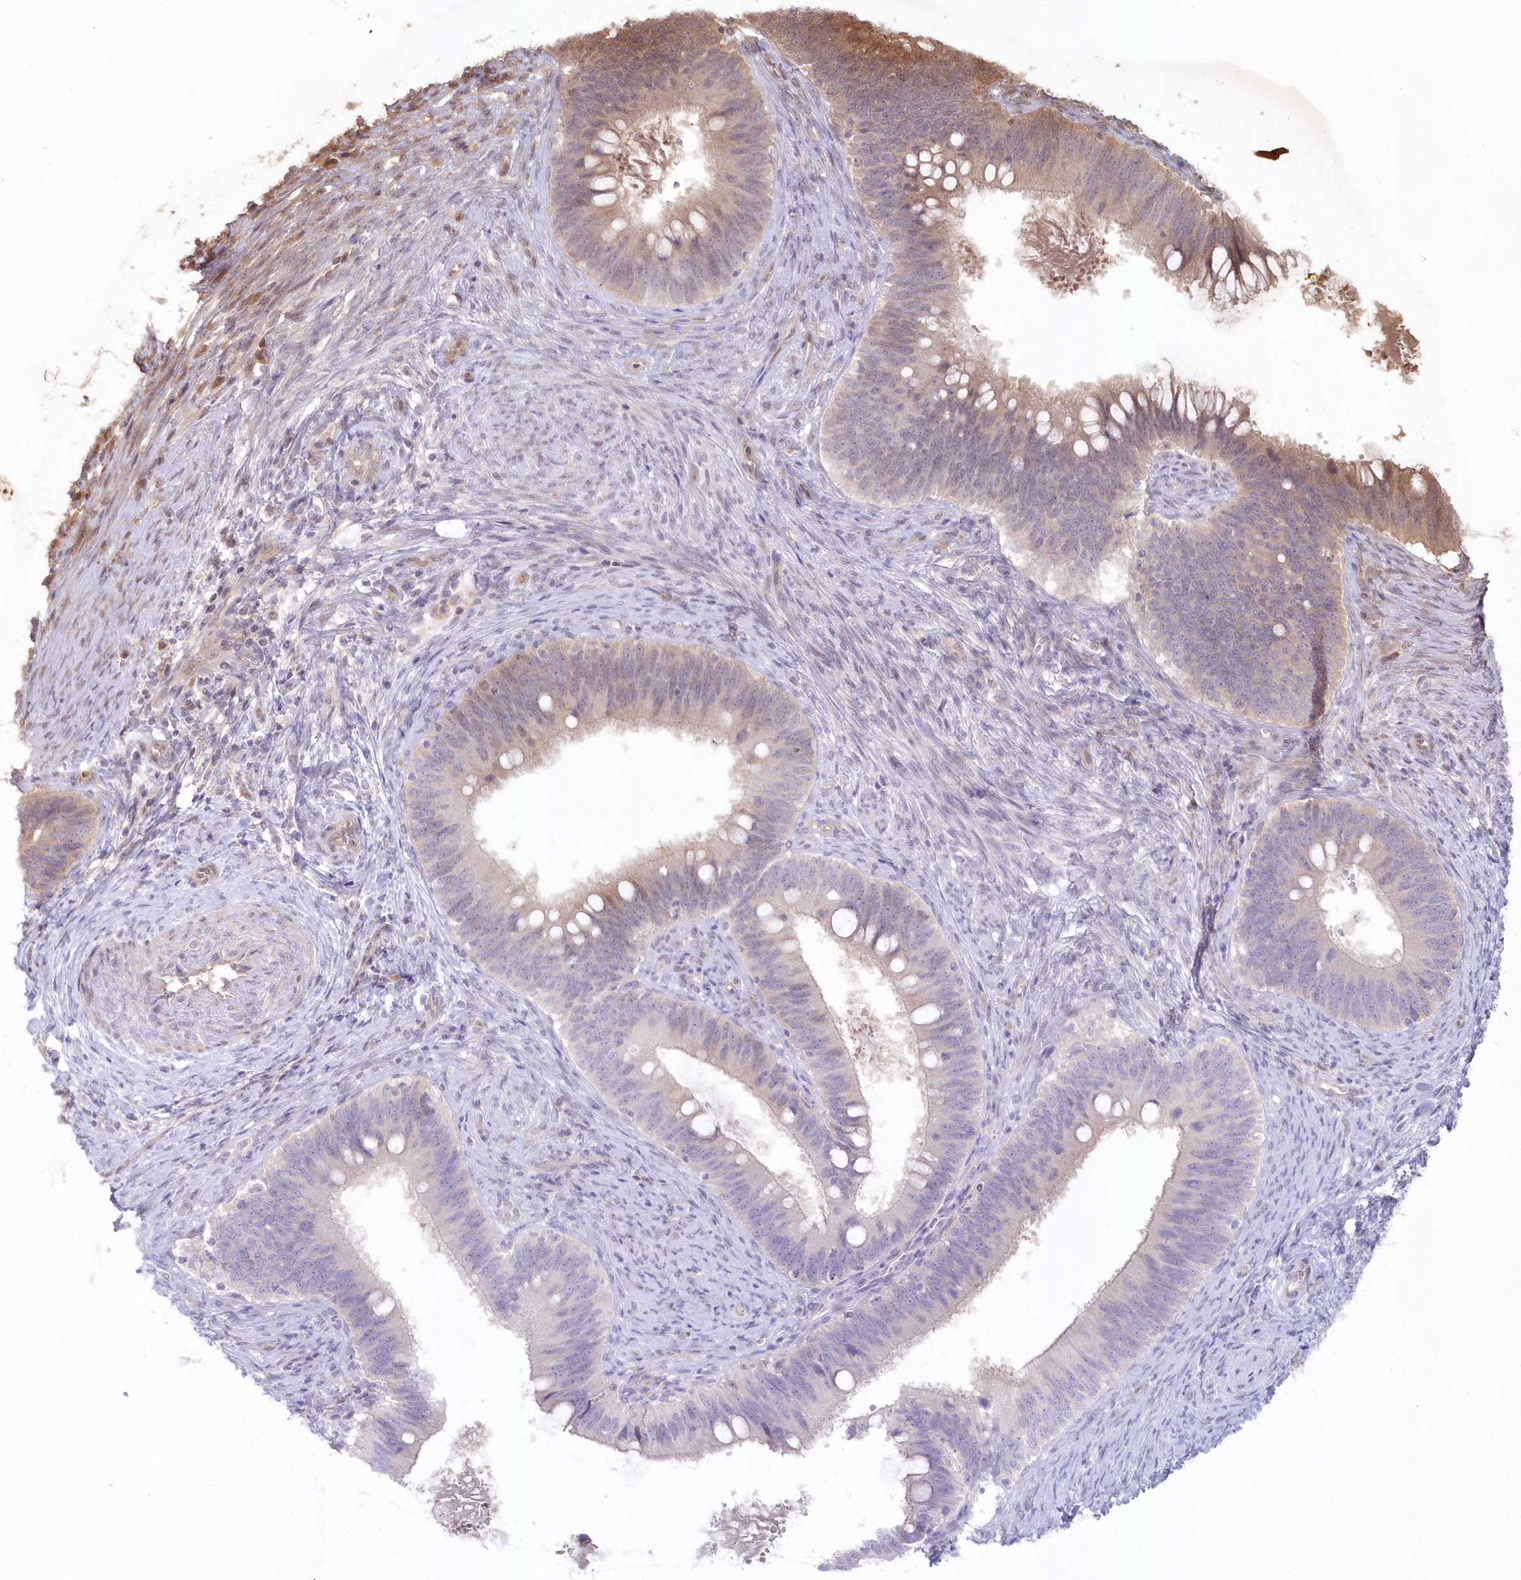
{"staining": {"intensity": "moderate", "quantity": "25%-75%", "location": "cytoplasmic/membranous"}, "tissue": "cervical cancer", "cell_type": "Tumor cells", "image_type": "cancer", "snomed": [{"axis": "morphology", "description": "Adenocarcinoma, NOS"}, {"axis": "topography", "description": "Cervix"}], "caption": "Human adenocarcinoma (cervical) stained with a protein marker reveals moderate staining in tumor cells.", "gene": "SERINC1", "patient": {"sex": "female", "age": 42}}